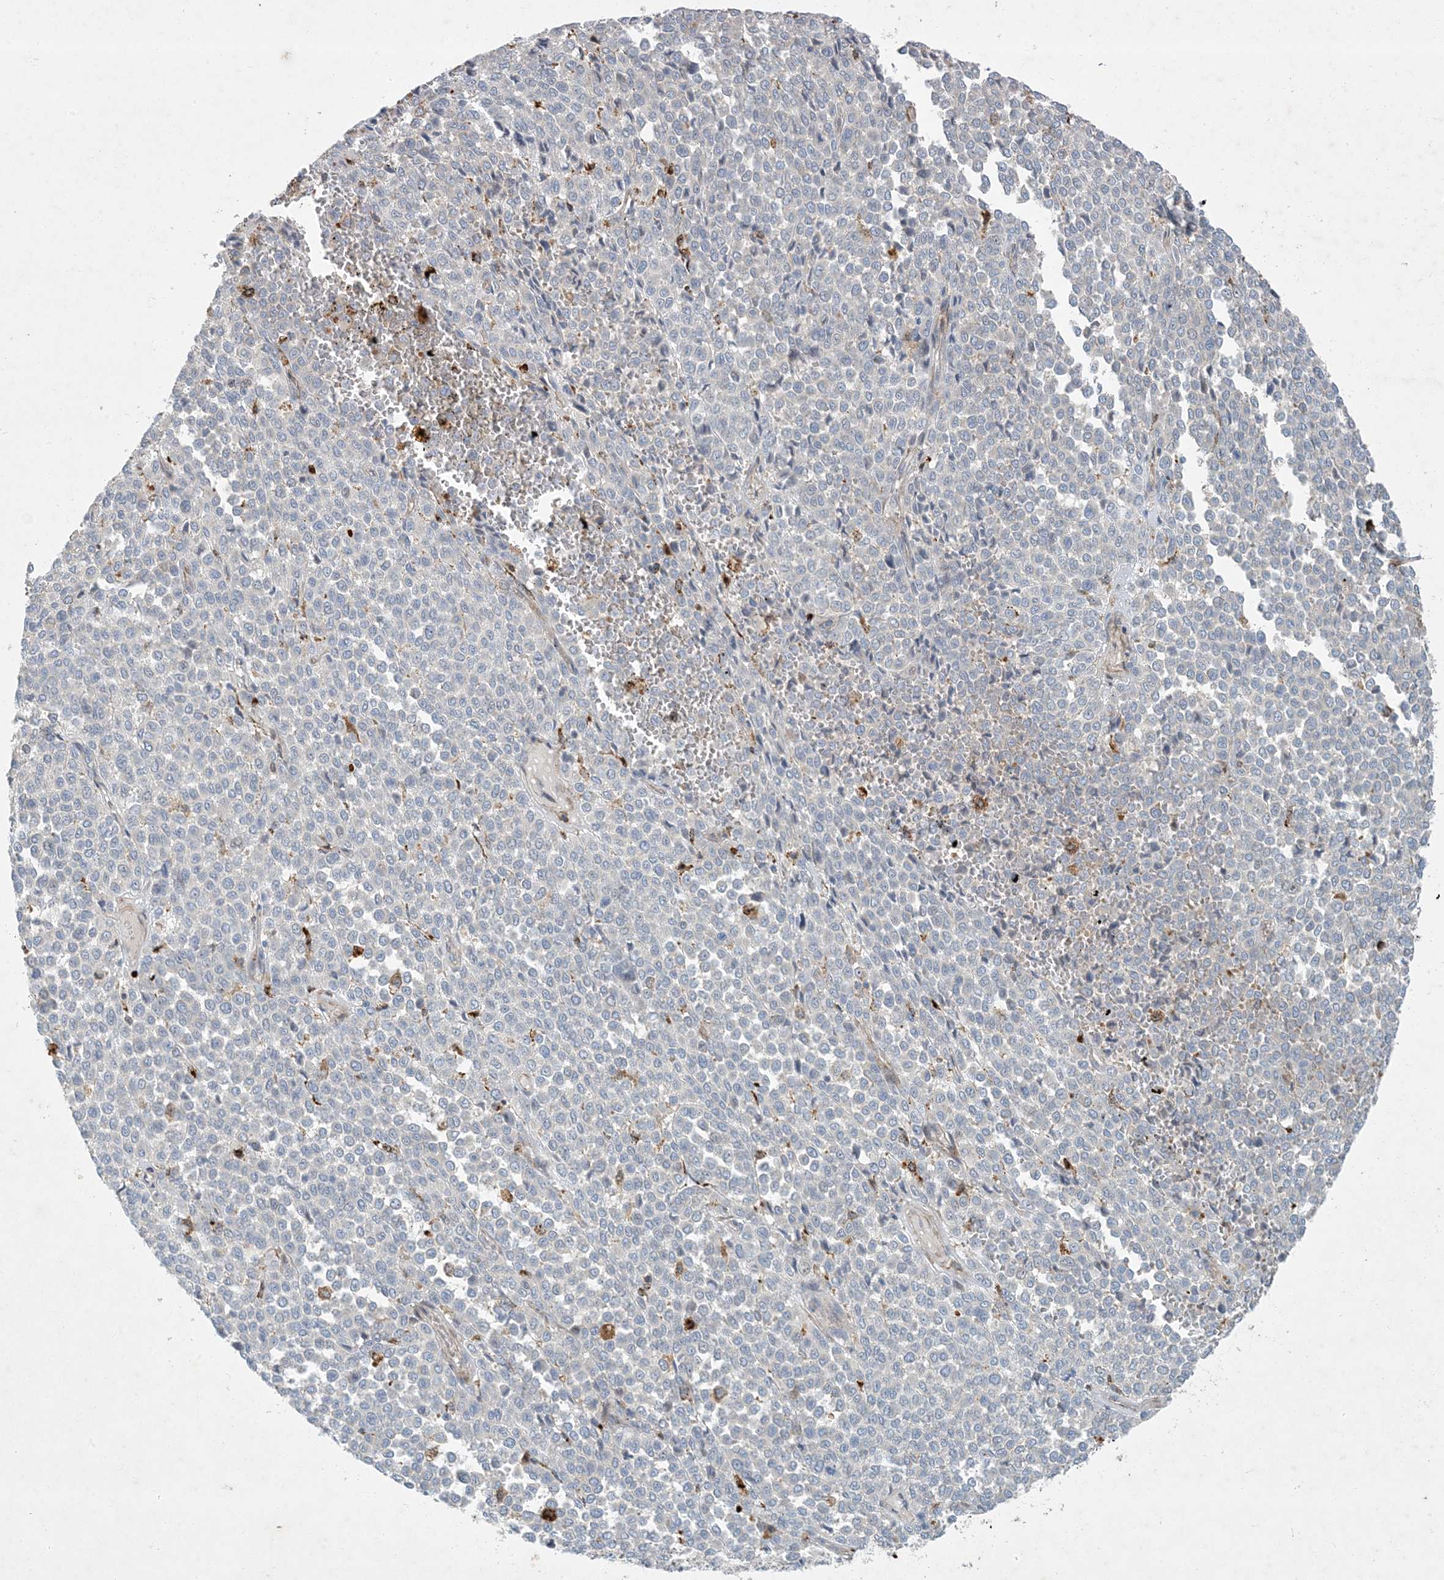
{"staining": {"intensity": "negative", "quantity": "none", "location": "none"}, "tissue": "melanoma", "cell_type": "Tumor cells", "image_type": "cancer", "snomed": [{"axis": "morphology", "description": "Malignant melanoma, Metastatic site"}, {"axis": "topography", "description": "Pancreas"}], "caption": "Malignant melanoma (metastatic site) was stained to show a protein in brown. There is no significant expression in tumor cells. Nuclei are stained in blue.", "gene": "LTN1", "patient": {"sex": "female", "age": 30}}